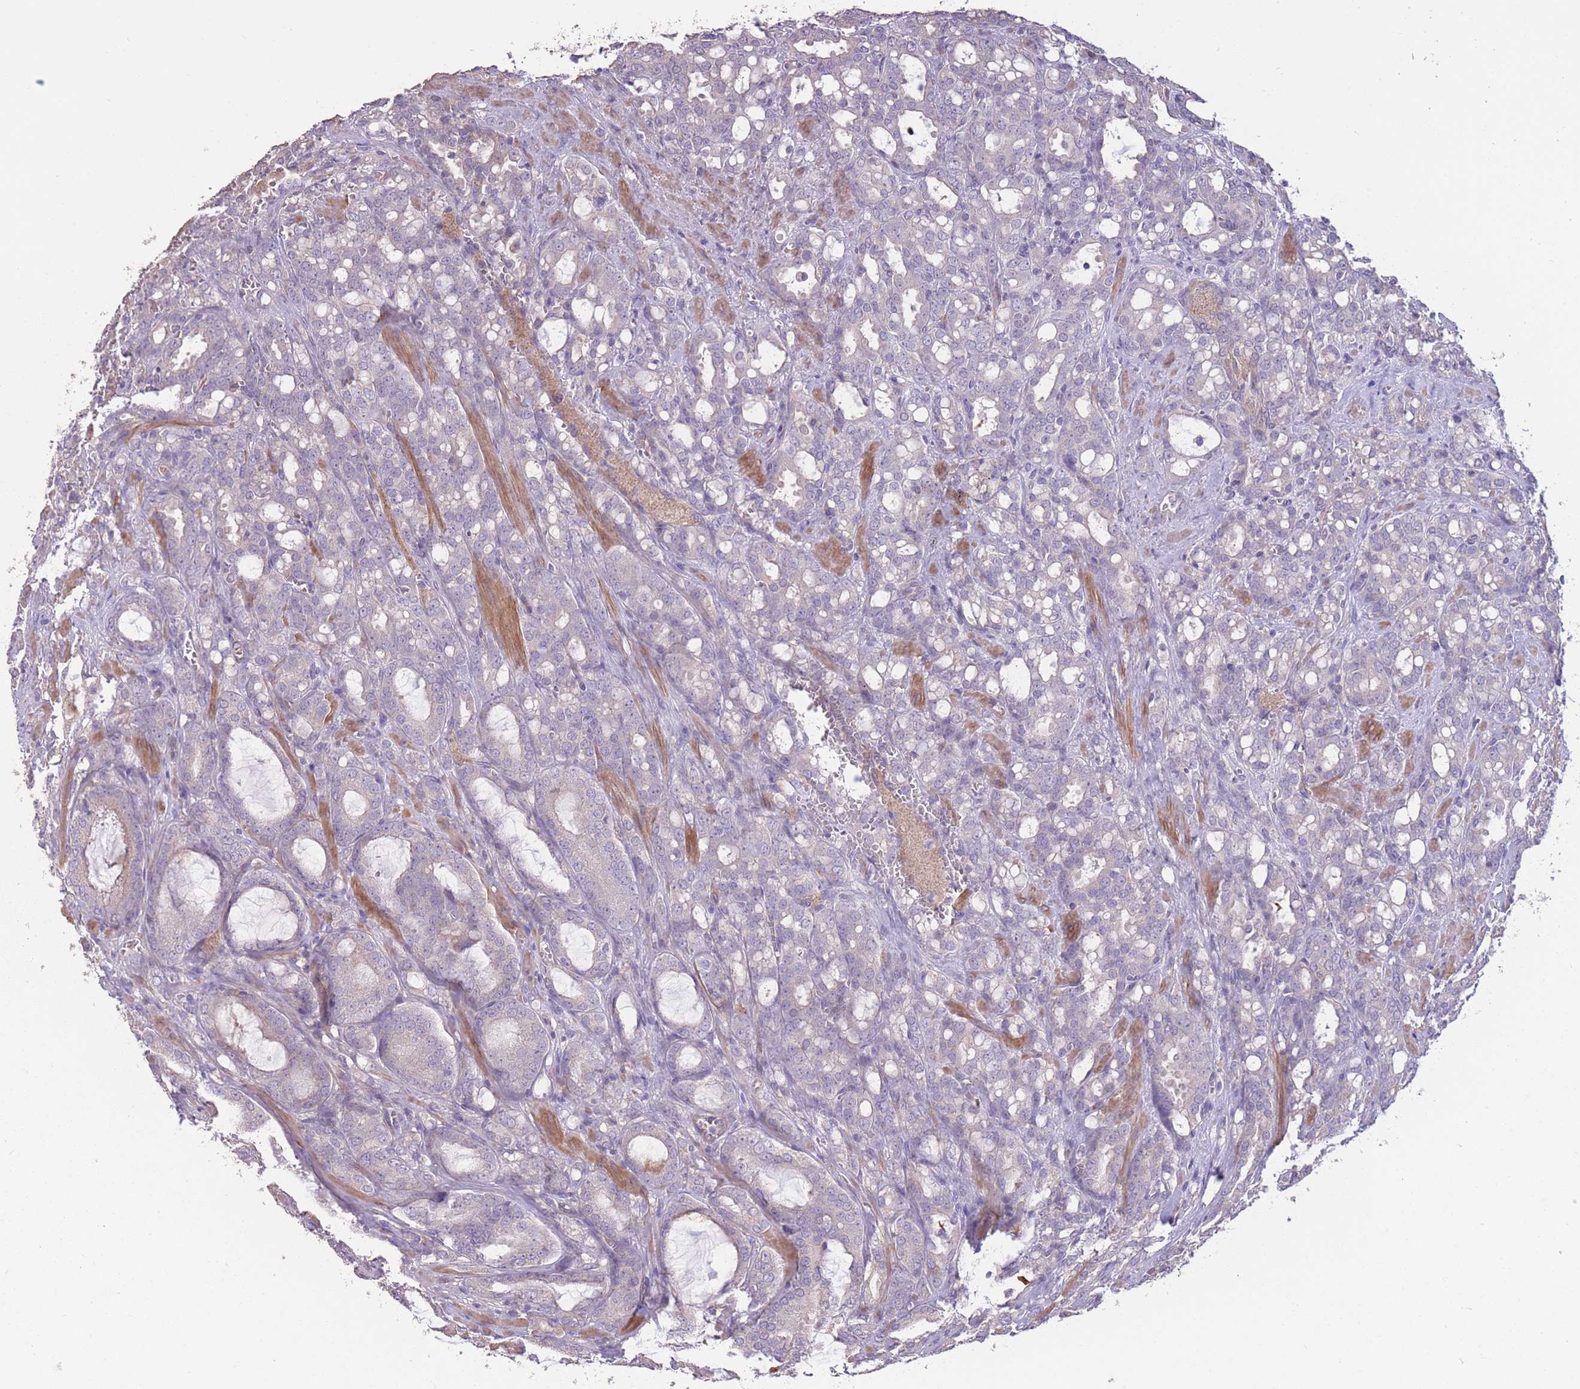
{"staining": {"intensity": "negative", "quantity": "none", "location": "none"}, "tissue": "prostate cancer", "cell_type": "Tumor cells", "image_type": "cancer", "snomed": [{"axis": "morphology", "description": "Adenocarcinoma, High grade"}, {"axis": "topography", "description": "Prostate"}], "caption": "Immunohistochemistry (IHC) micrograph of human prostate cancer (high-grade adenocarcinoma) stained for a protein (brown), which demonstrates no positivity in tumor cells.", "gene": "RSPH10B", "patient": {"sex": "male", "age": 72}}